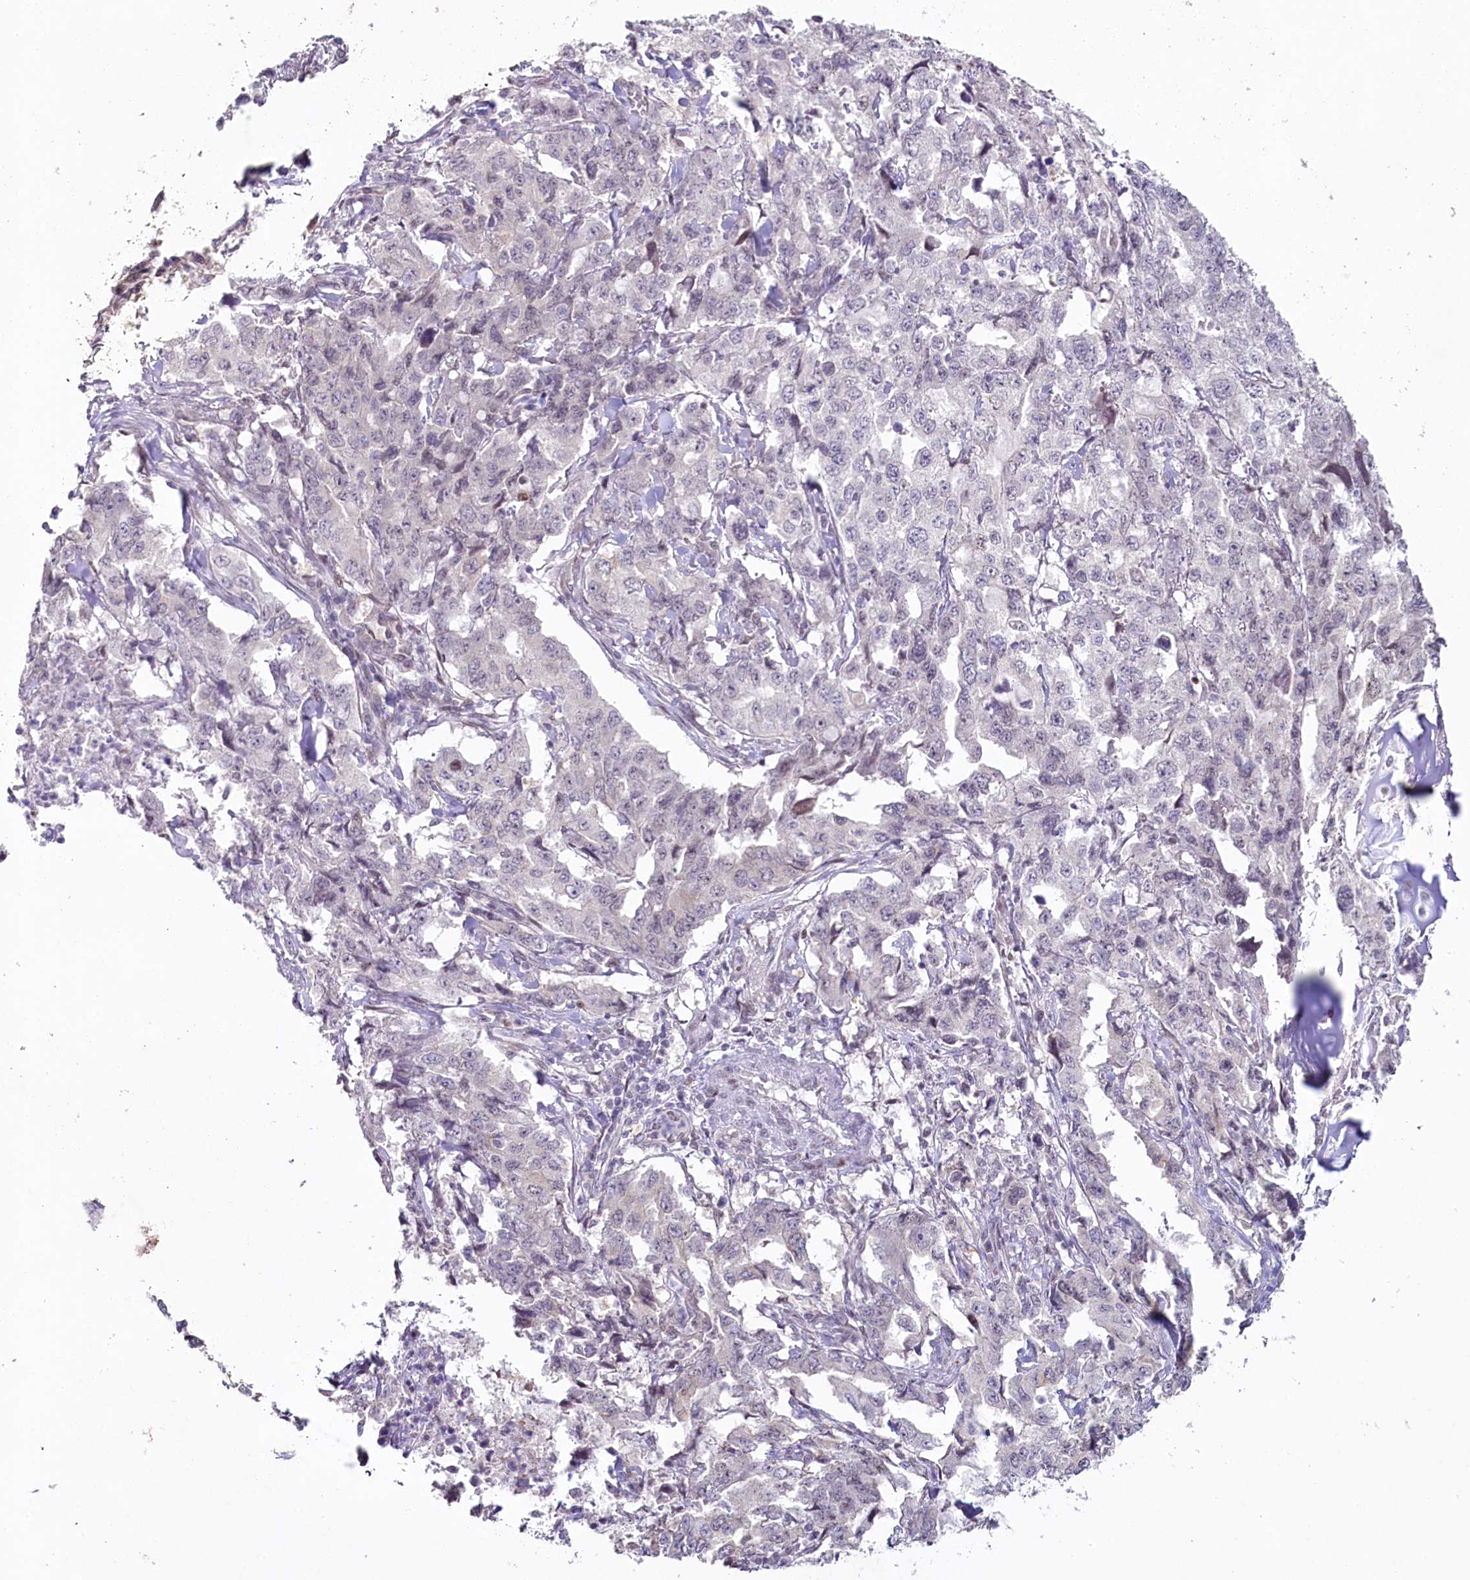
{"staining": {"intensity": "negative", "quantity": "none", "location": "none"}, "tissue": "lung cancer", "cell_type": "Tumor cells", "image_type": "cancer", "snomed": [{"axis": "morphology", "description": "Adenocarcinoma, NOS"}, {"axis": "topography", "description": "Lung"}], "caption": "Immunohistochemical staining of human adenocarcinoma (lung) reveals no significant positivity in tumor cells.", "gene": "HPD", "patient": {"sex": "female", "age": 51}}